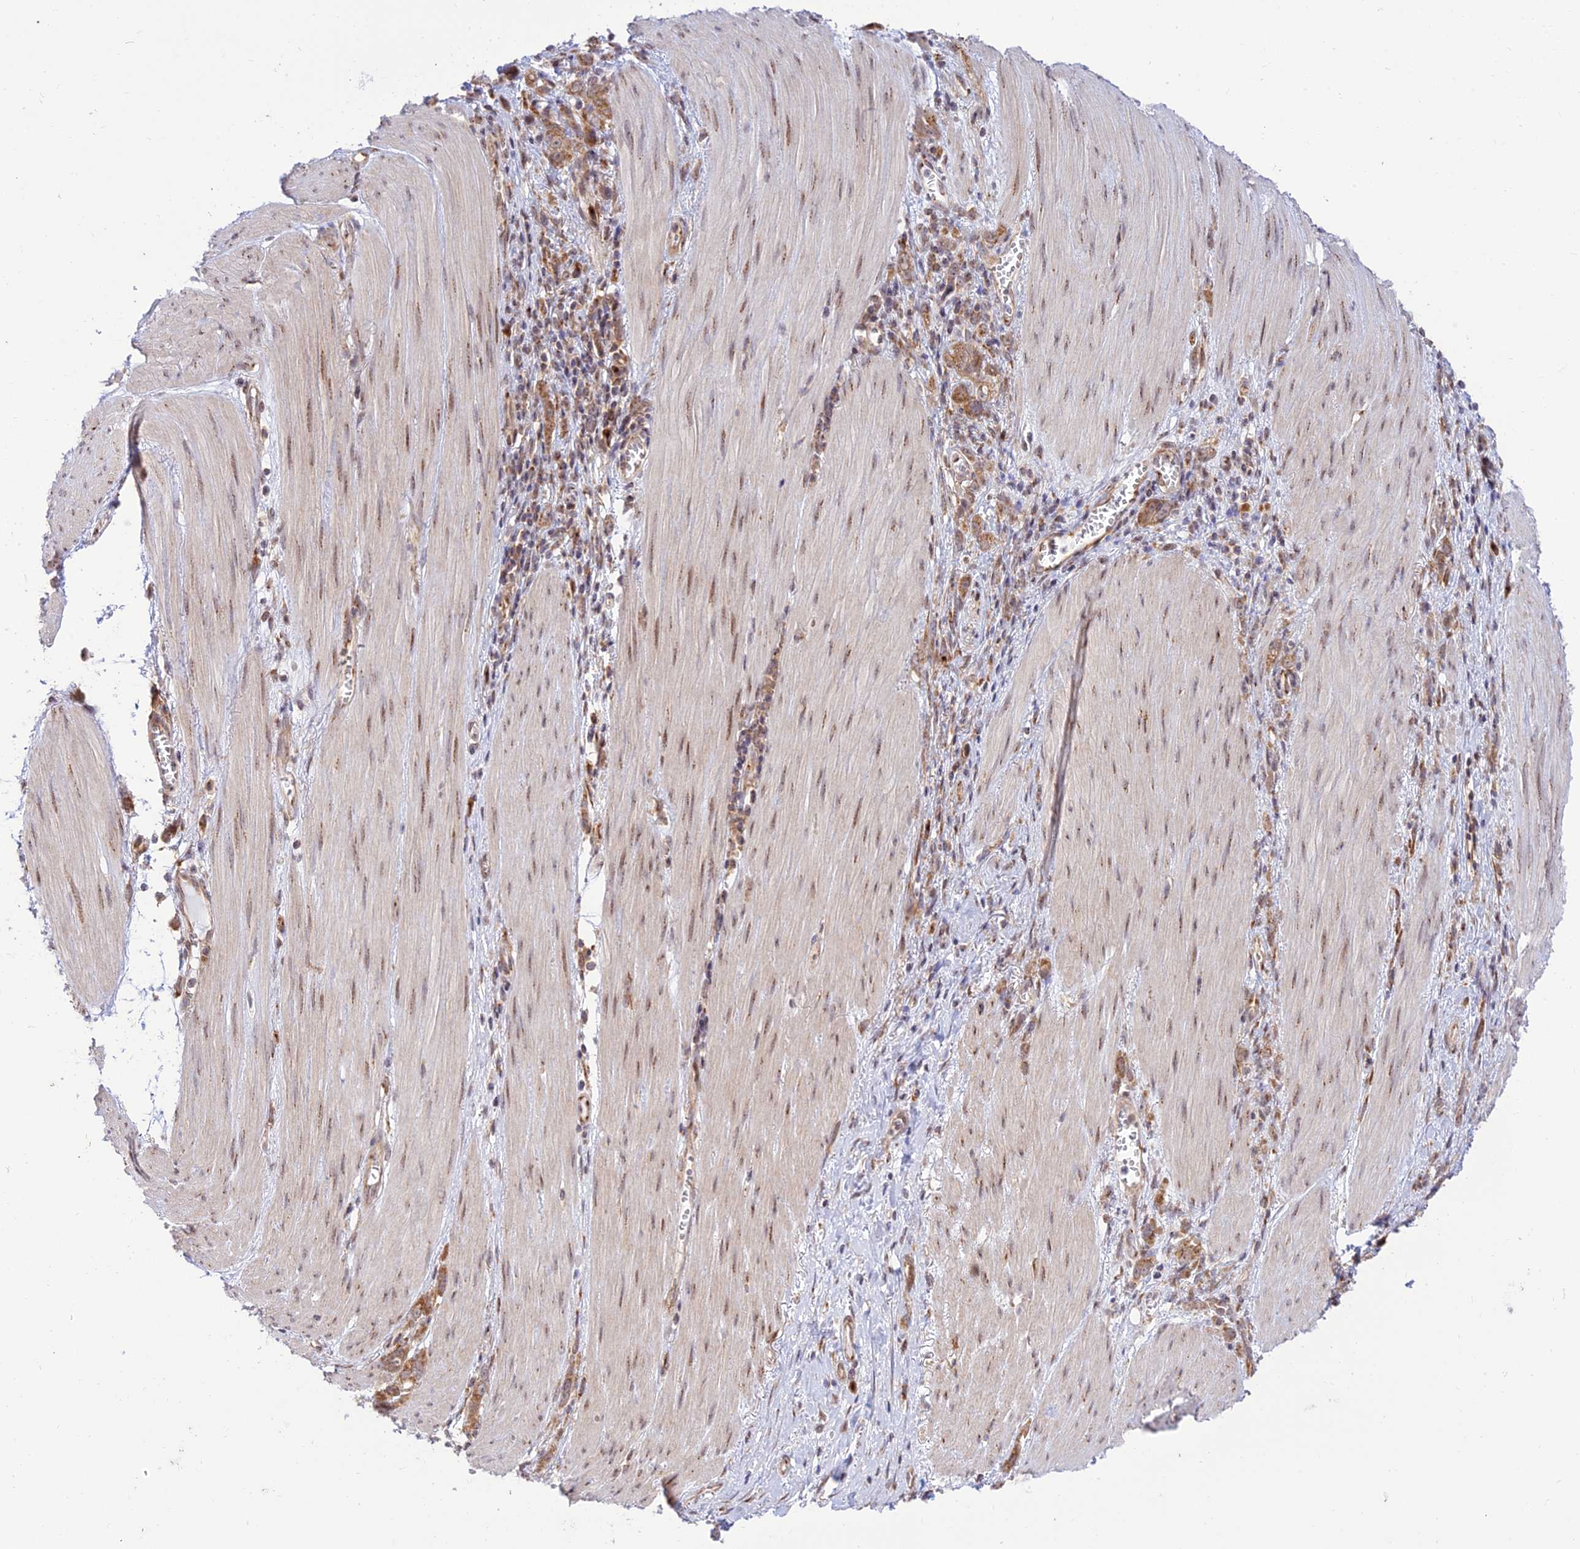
{"staining": {"intensity": "moderate", "quantity": ">75%", "location": "cytoplasmic/membranous"}, "tissue": "stomach cancer", "cell_type": "Tumor cells", "image_type": "cancer", "snomed": [{"axis": "morphology", "description": "Adenocarcinoma, NOS"}, {"axis": "topography", "description": "Stomach"}], "caption": "Adenocarcinoma (stomach) stained for a protein (brown) exhibits moderate cytoplasmic/membranous positive staining in about >75% of tumor cells.", "gene": "GOLGA3", "patient": {"sex": "female", "age": 76}}